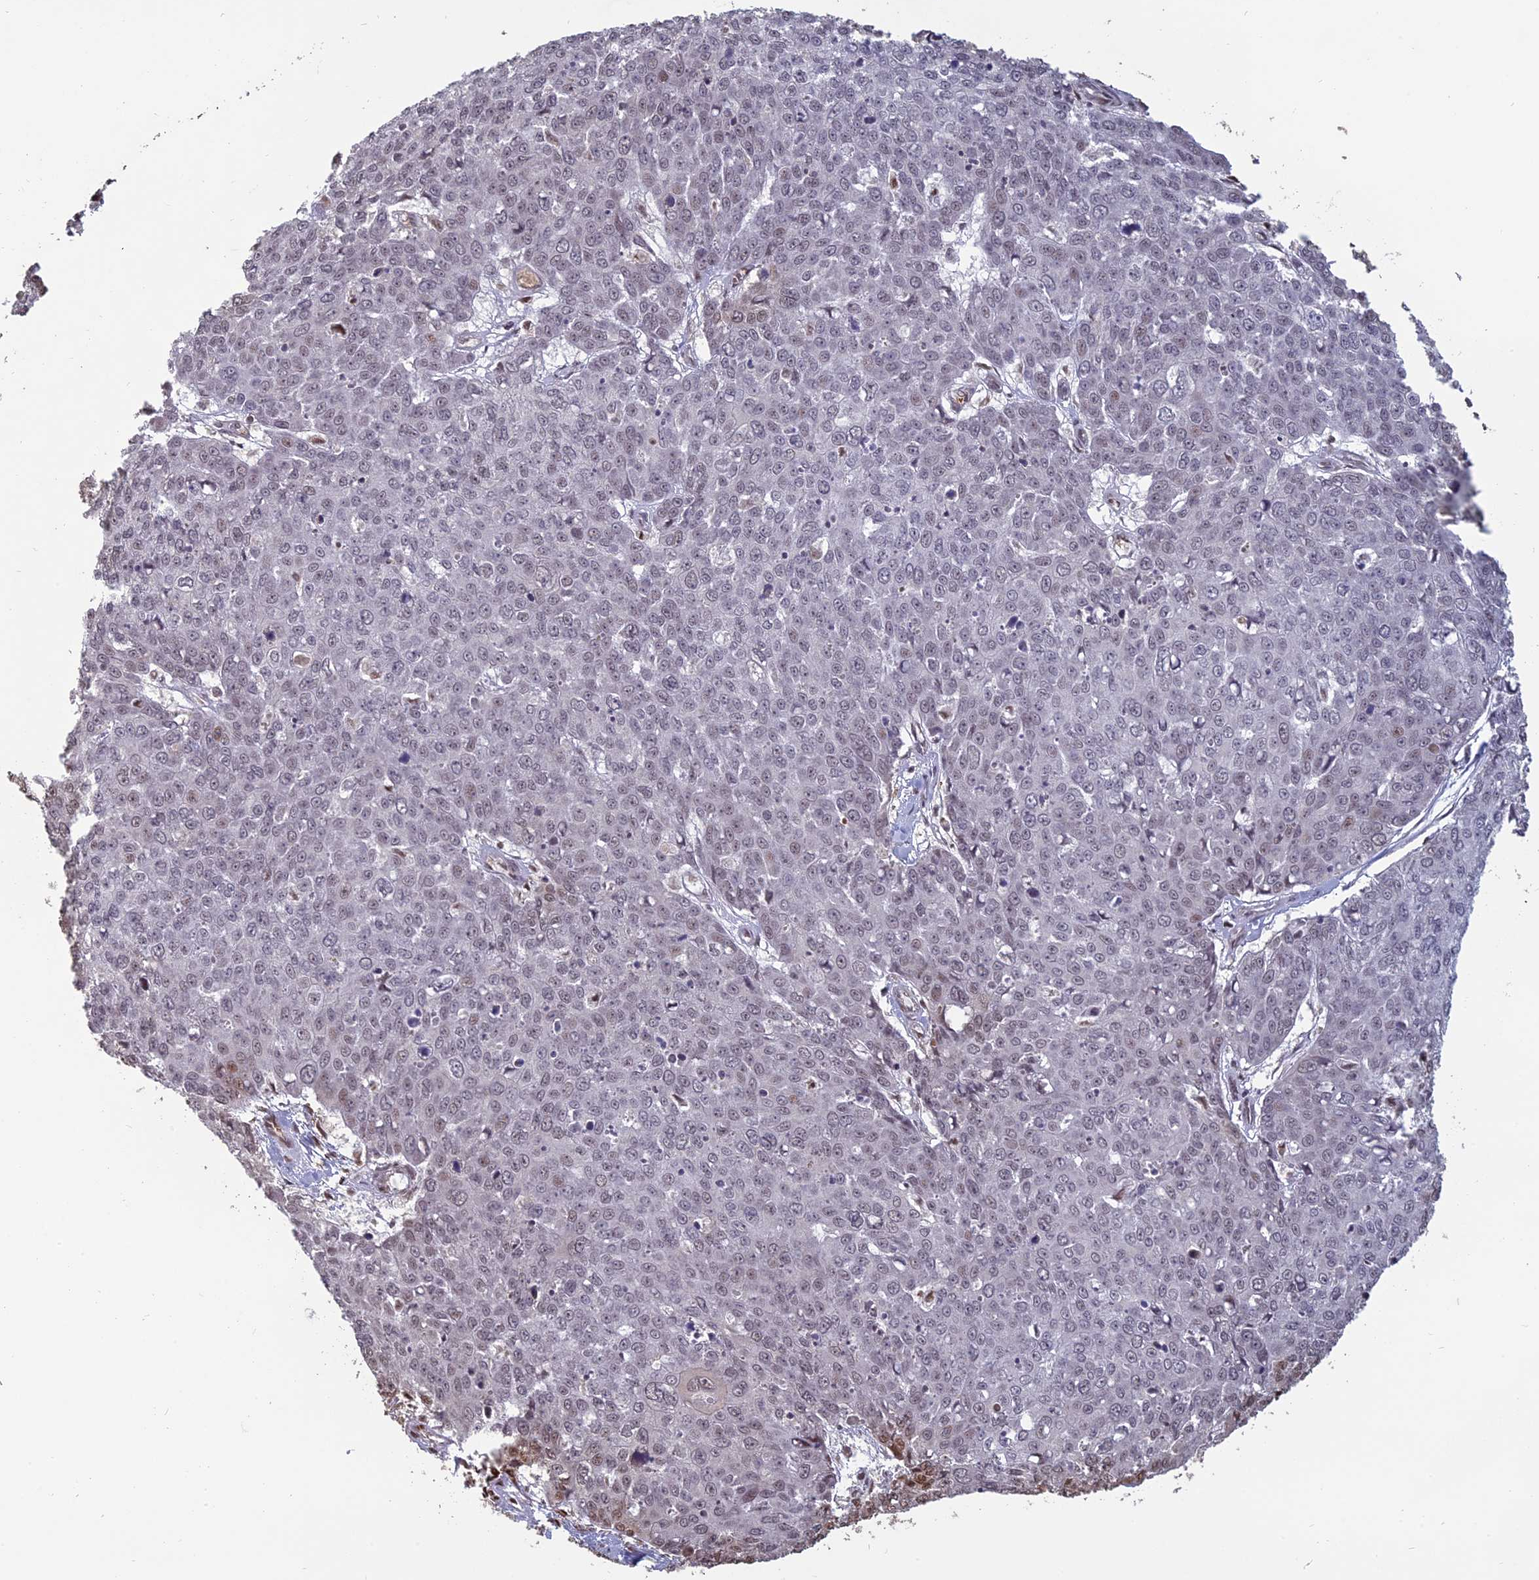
{"staining": {"intensity": "weak", "quantity": "25%-75%", "location": "nuclear"}, "tissue": "skin cancer", "cell_type": "Tumor cells", "image_type": "cancer", "snomed": [{"axis": "morphology", "description": "Squamous cell carcinoma, NOS"}, {"axis": "topography", "description": "Skin"}], "caption": "Protein analysis of skin cancer (squamous cell carcinoma) tissue demonstrates weak nuclear expression in about 25%-75% of tumor cells.", "gene": "MFAP1", "patient": {"sex": "male", "age": 71}}